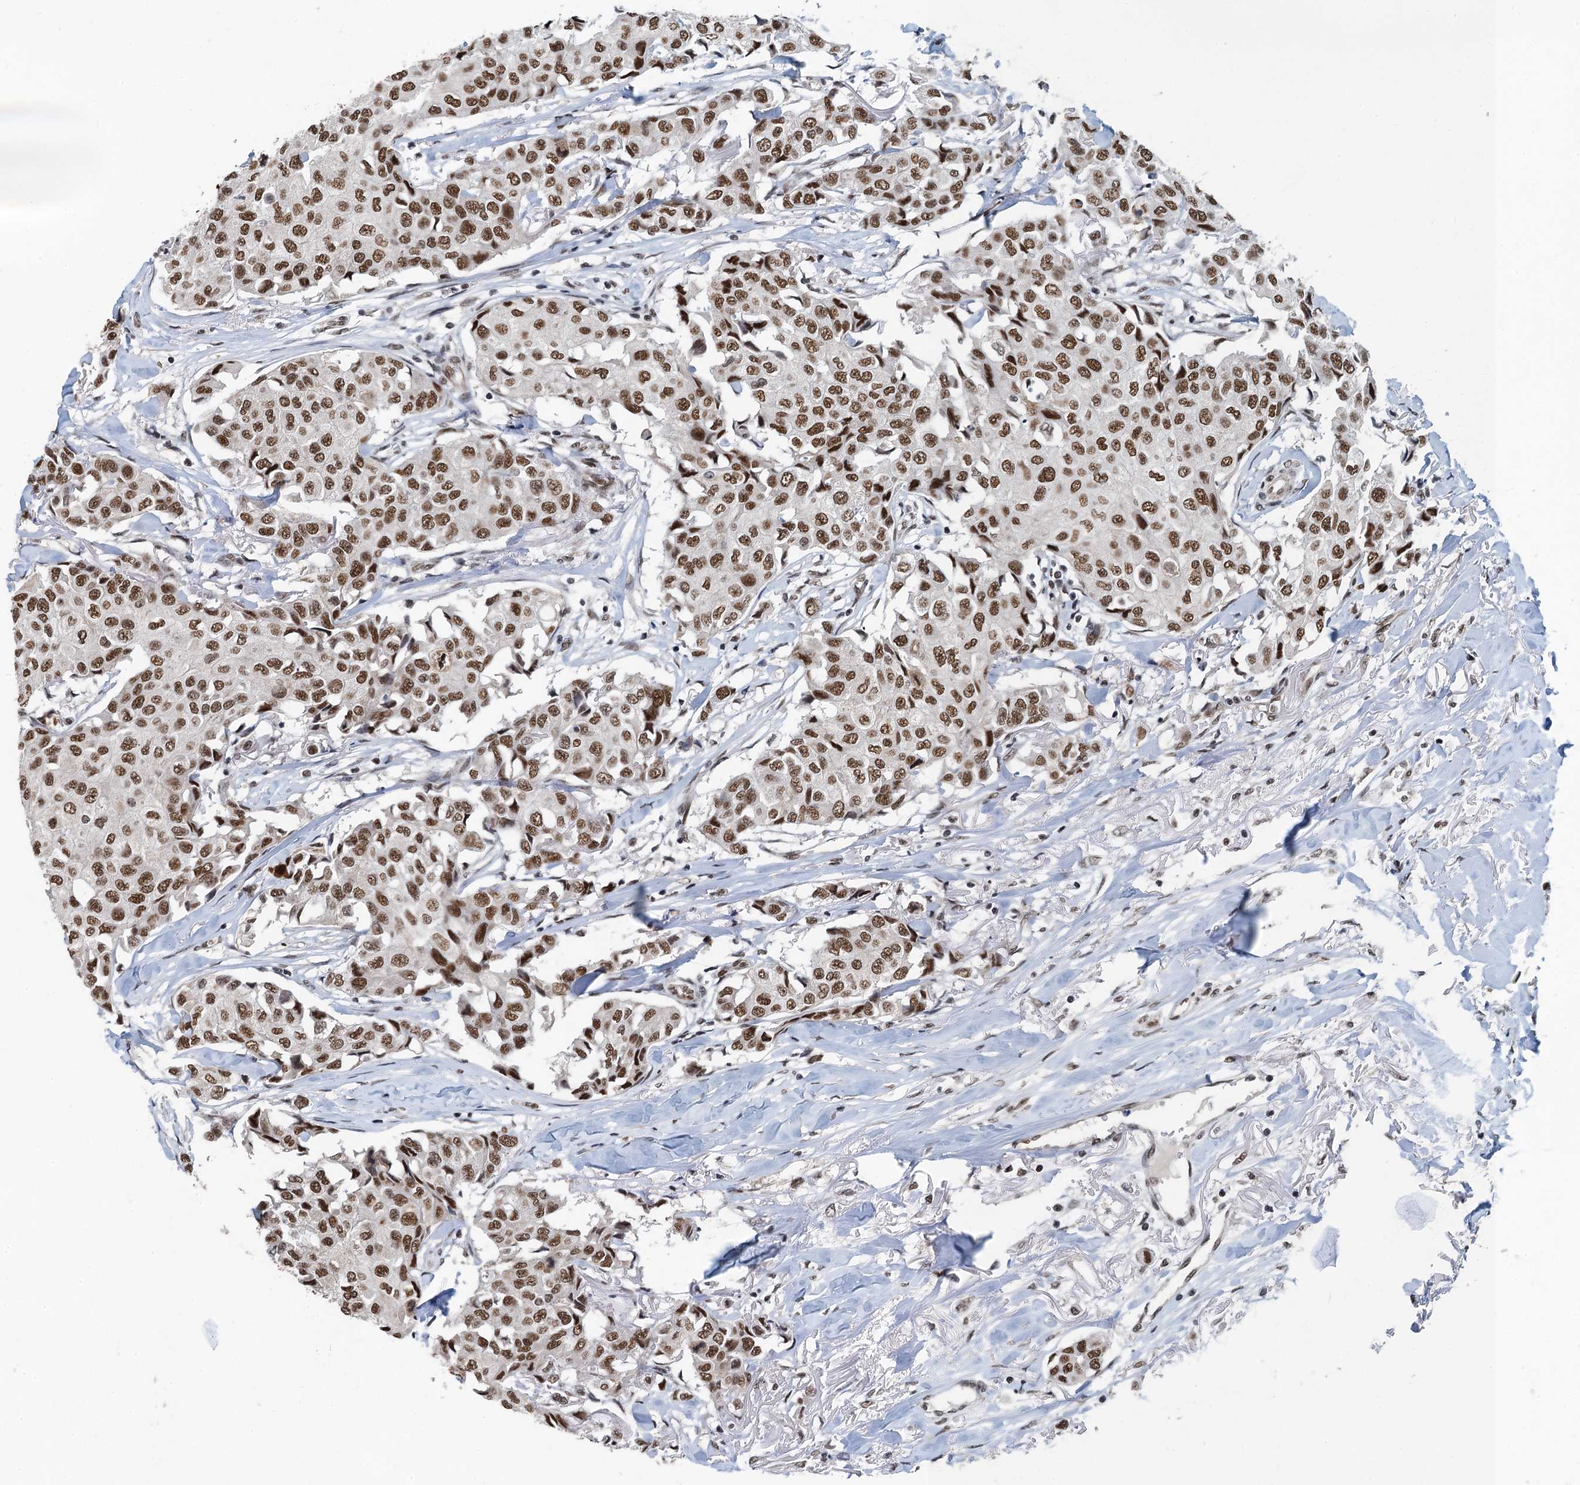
{"staining": {"intensity": "moderate", "quantity": ">75%", "location": "nuclear"}, "tissue": "breast cancer", "cell_type": "Tumor cells", "image_type": "cancer", "snomed": [{"axis": "morphology", "description": "Duct carcinoma"}, {"axis": "topography", "description": "Breast"}], "caption": "Immunohistochemistry image of breast cancer (infiltrating ductal carcinoma) stained for a protein (brown), which demonstrates medium levels of moderate nuclear positivity in approximately >75% of tumor cells.", "gene": "MTA3", "patient": {"sex": "female", "age": 80}}